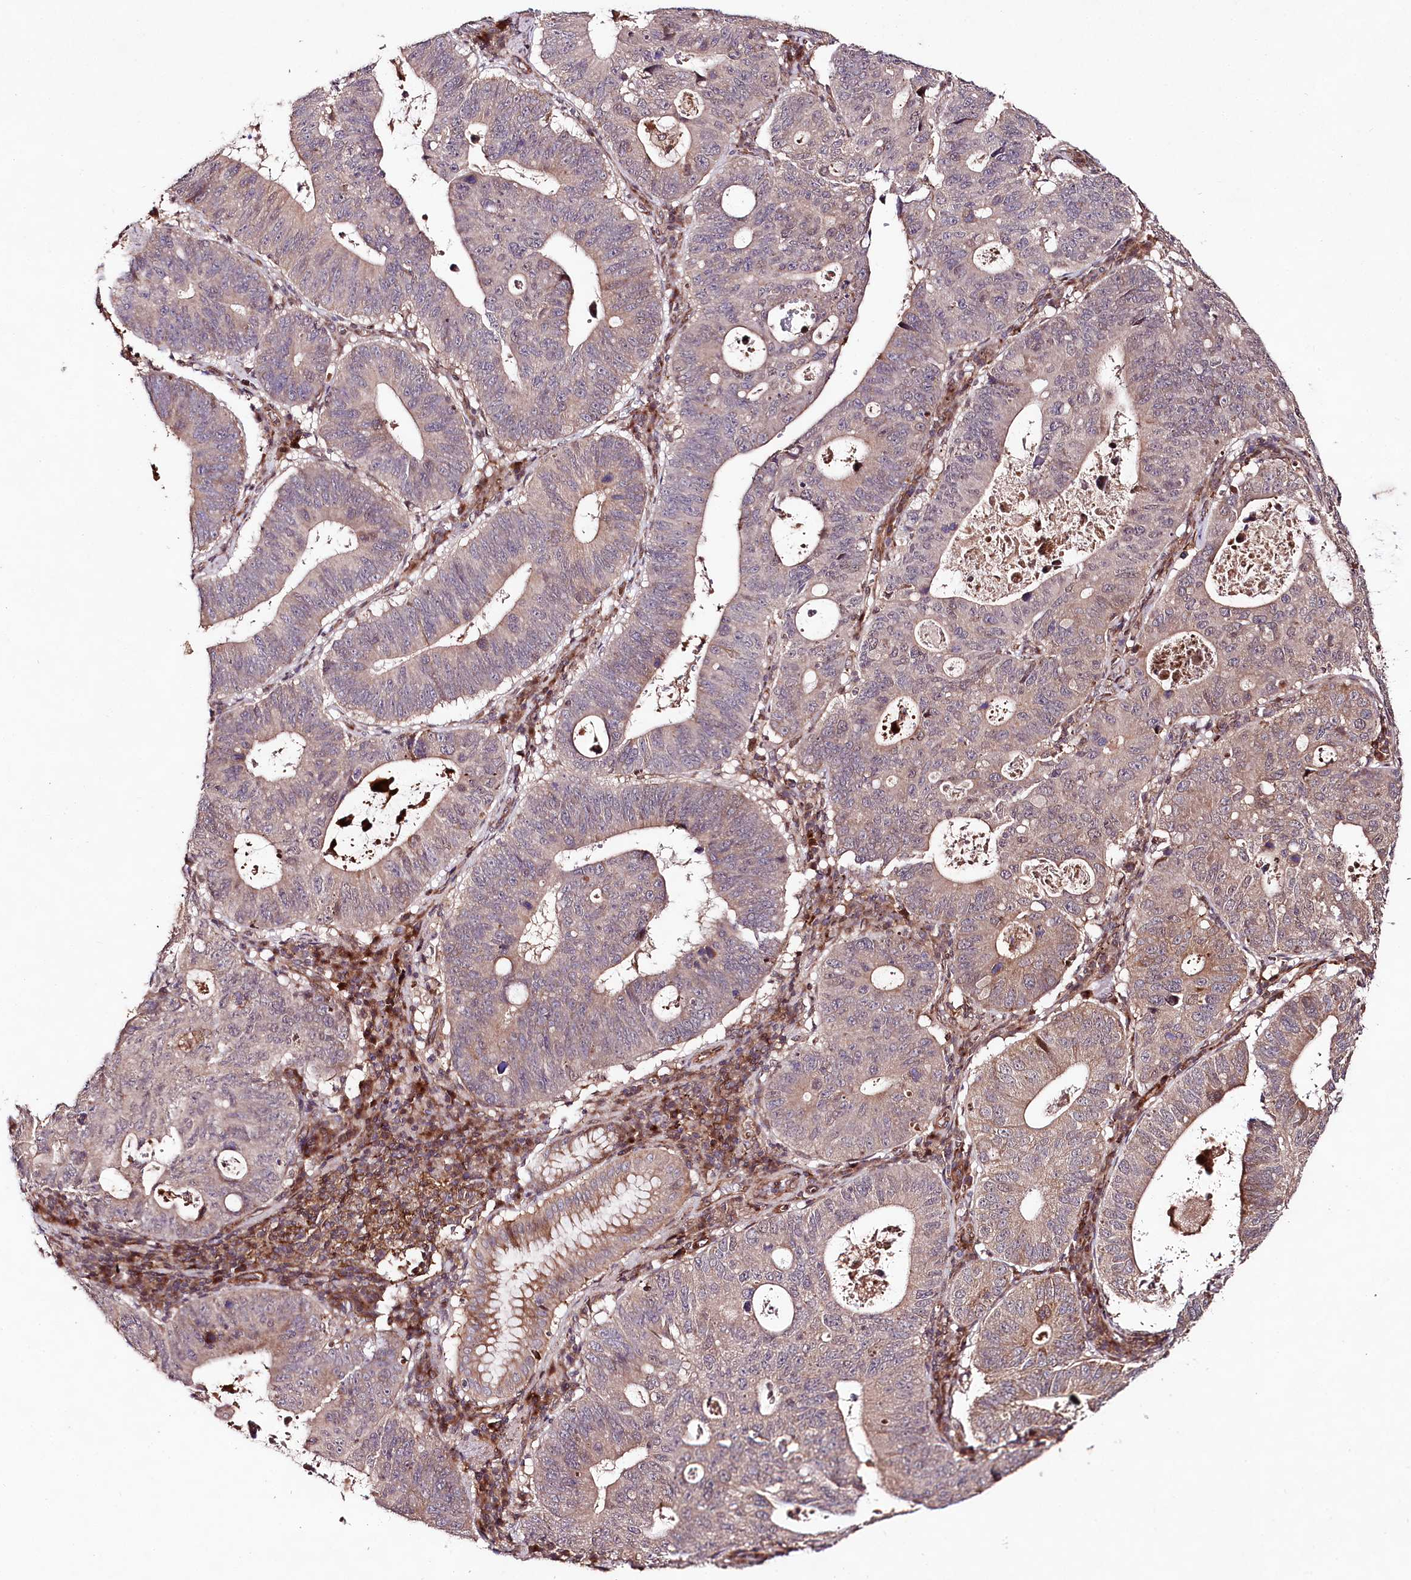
{"staining": {"intensity": "moderate", "quantity": "<25%", "location": "cytoplasmic/membranous"}, "tissue": "stomach cancer", "cell_type": "Tumor cells", "image_type": "cancer", "snomed": [{"axis": "morphology", "description": "Adenocarcinoma, NOS"}, {"axis": "topography", "description": "Stomach"}], "caption": "Immunohistochemistry (IHC) of adenocarcinoma (stomach) shows low levels of moderate cytoplasmic/membranous positivity in about <25% of tumor cells. The staining was performed using DAB, with brown indicating positive protein expression. Nuclei are stained blue with hematoxylin.", "gene": "PHLDB1", "patient": {"sex": "male", "age": 59}}